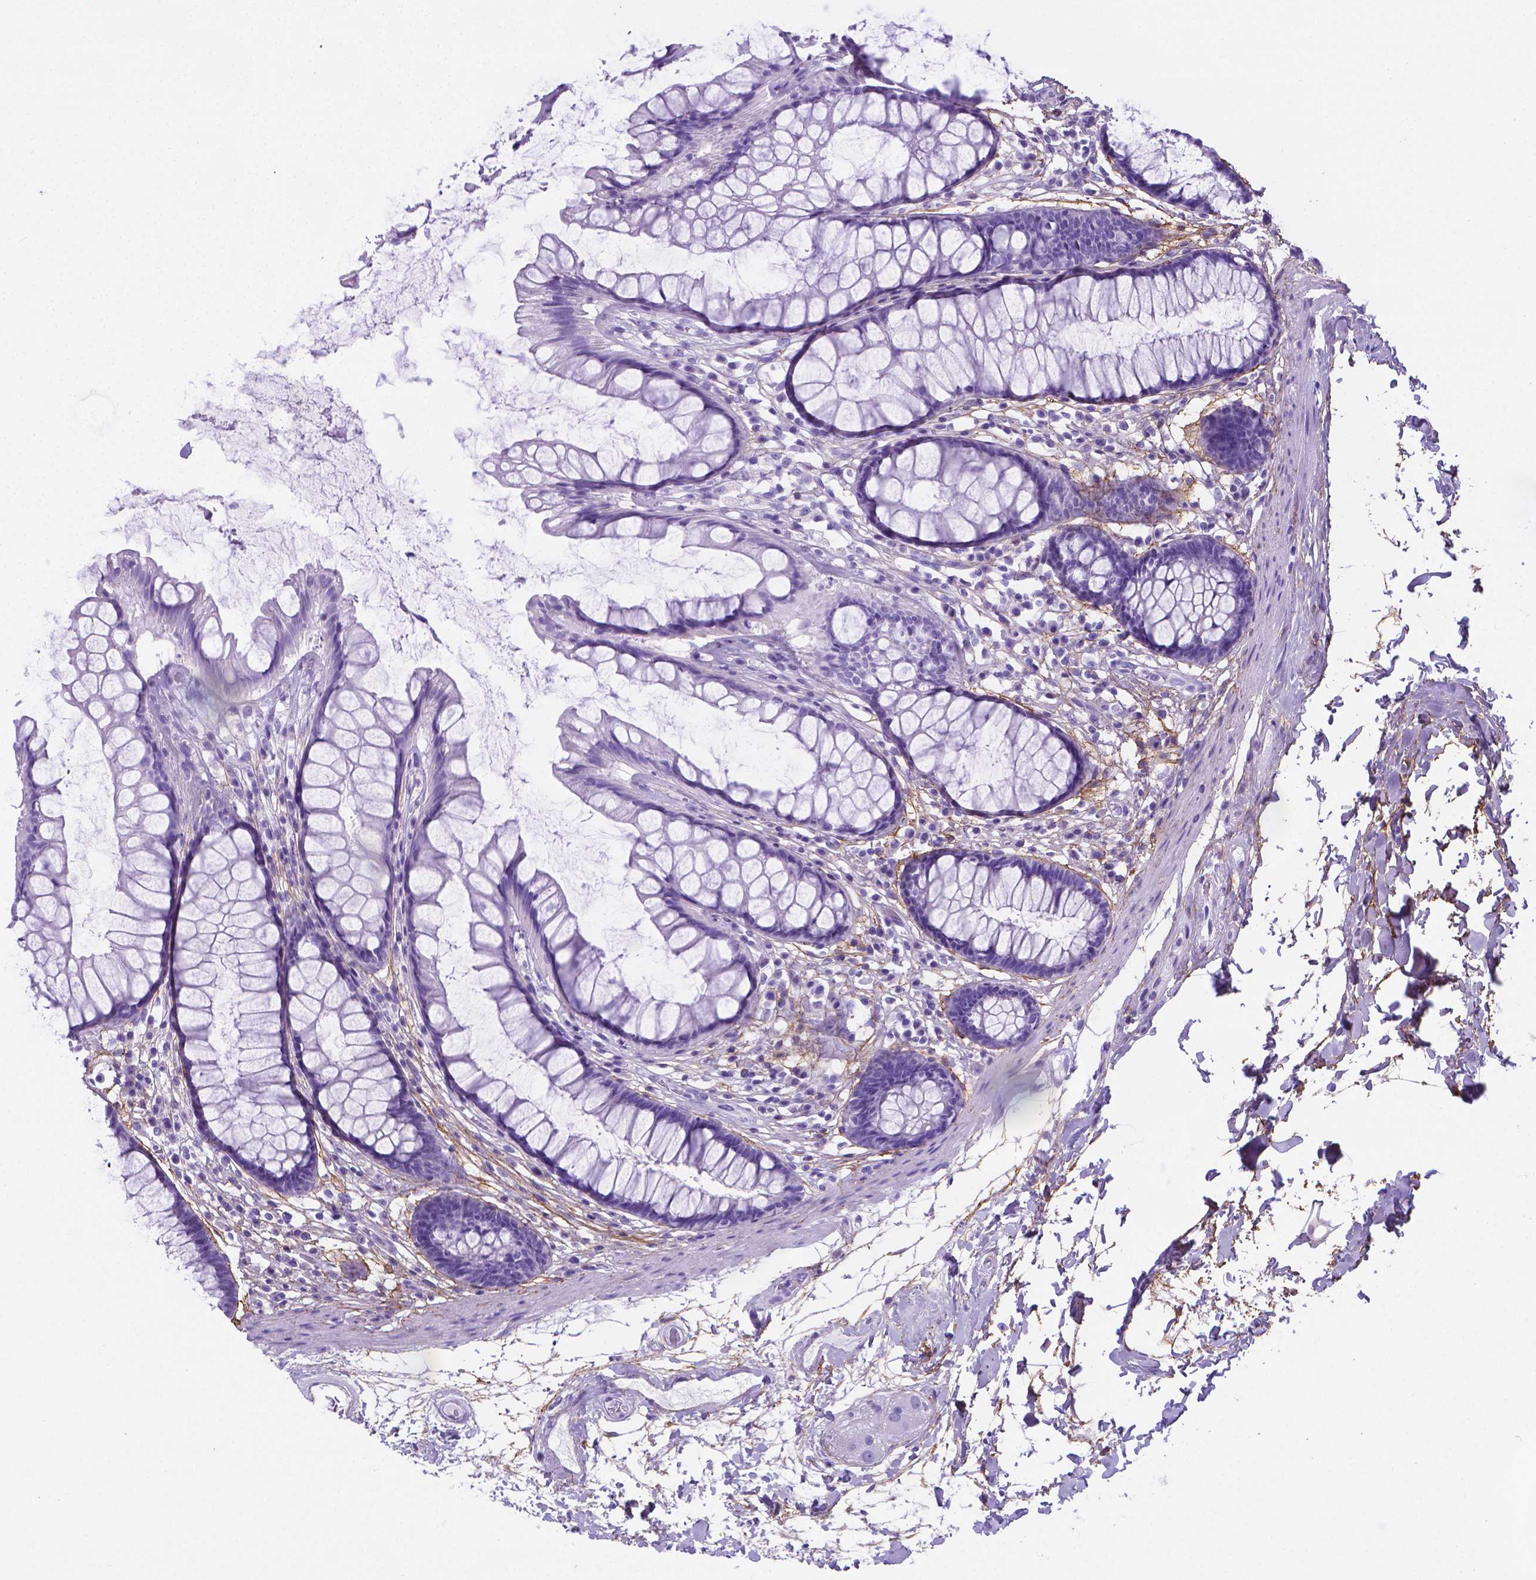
{"staining": {"intensity": "negative", "quantity": "none", "location": "none"}, "tissue": "rectum", "cell_type": "Glandular cells", "image_type": "normal", "snomed": [{"axis": "morphology", "description": "Normal tissue, NOS"}, {"axis": "topography", "description": "Rectum"}], "caption": "DAB (3,3'-diaminobenzidine) immunohistochemical staining of unremarkable human rectum exhibits no significant expression in glandular cells.", "gene": "MFAP2", "patient": {"sex": "male", "age": 72}}